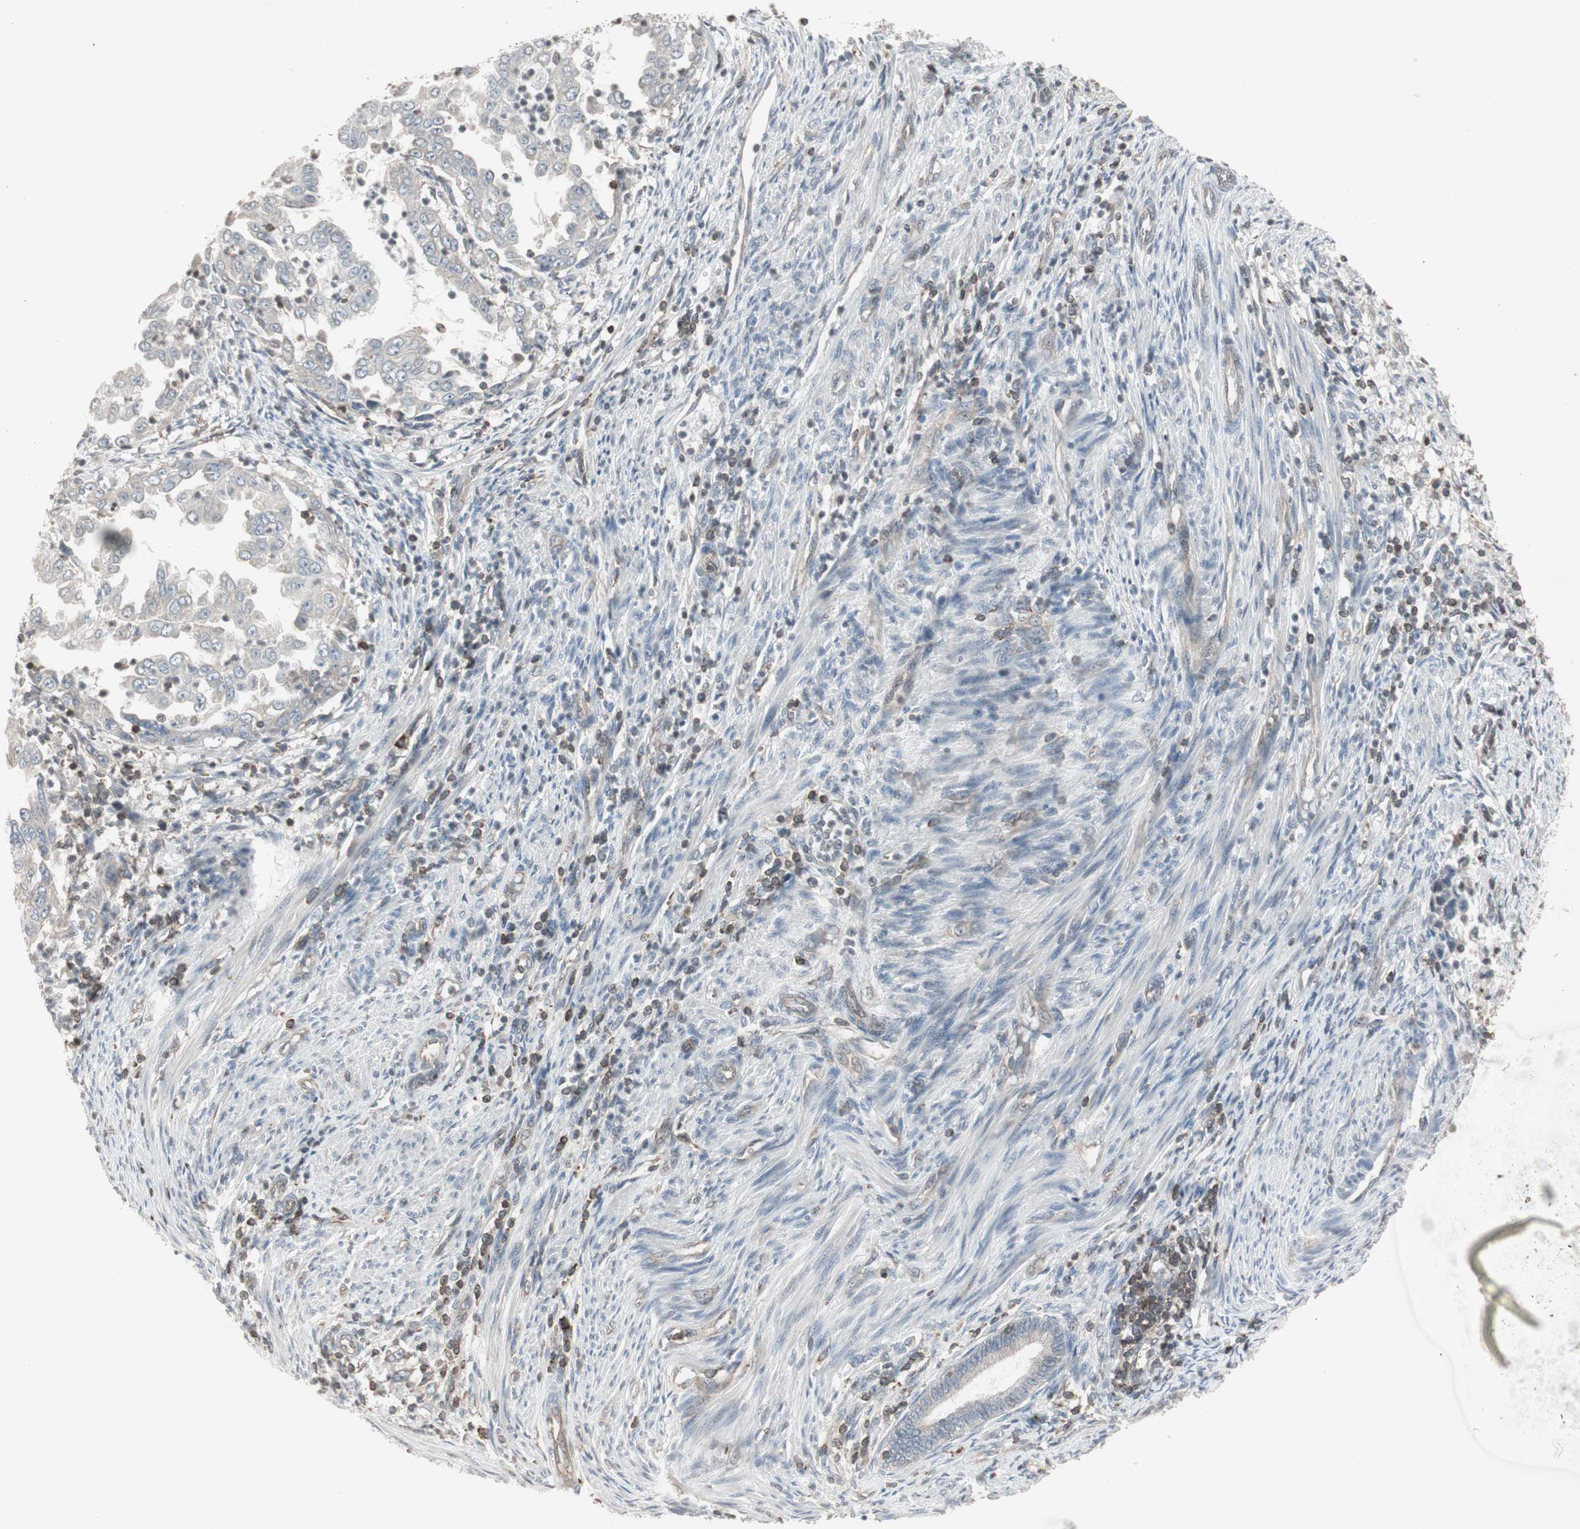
{"staining": {"intensity": "weak", "quantity": "25%-75%", "location": "cytoplasmic/membranous"}, "tissue": "endometrial cancer", "cell_type": "Tumor cells", "image_type": "cancer", "snomed": [{"axis": "morphology", "description": "Adenocarcinoma, NOS"}, {"axis": "topography", "description": "Endometrium"}], "caption": "Endometrial cancer stained with a protein marker reveals weak staining in tumor cells.", "gene": "ARHGEF1", "patient": {"sex": "female", "age": 85}}